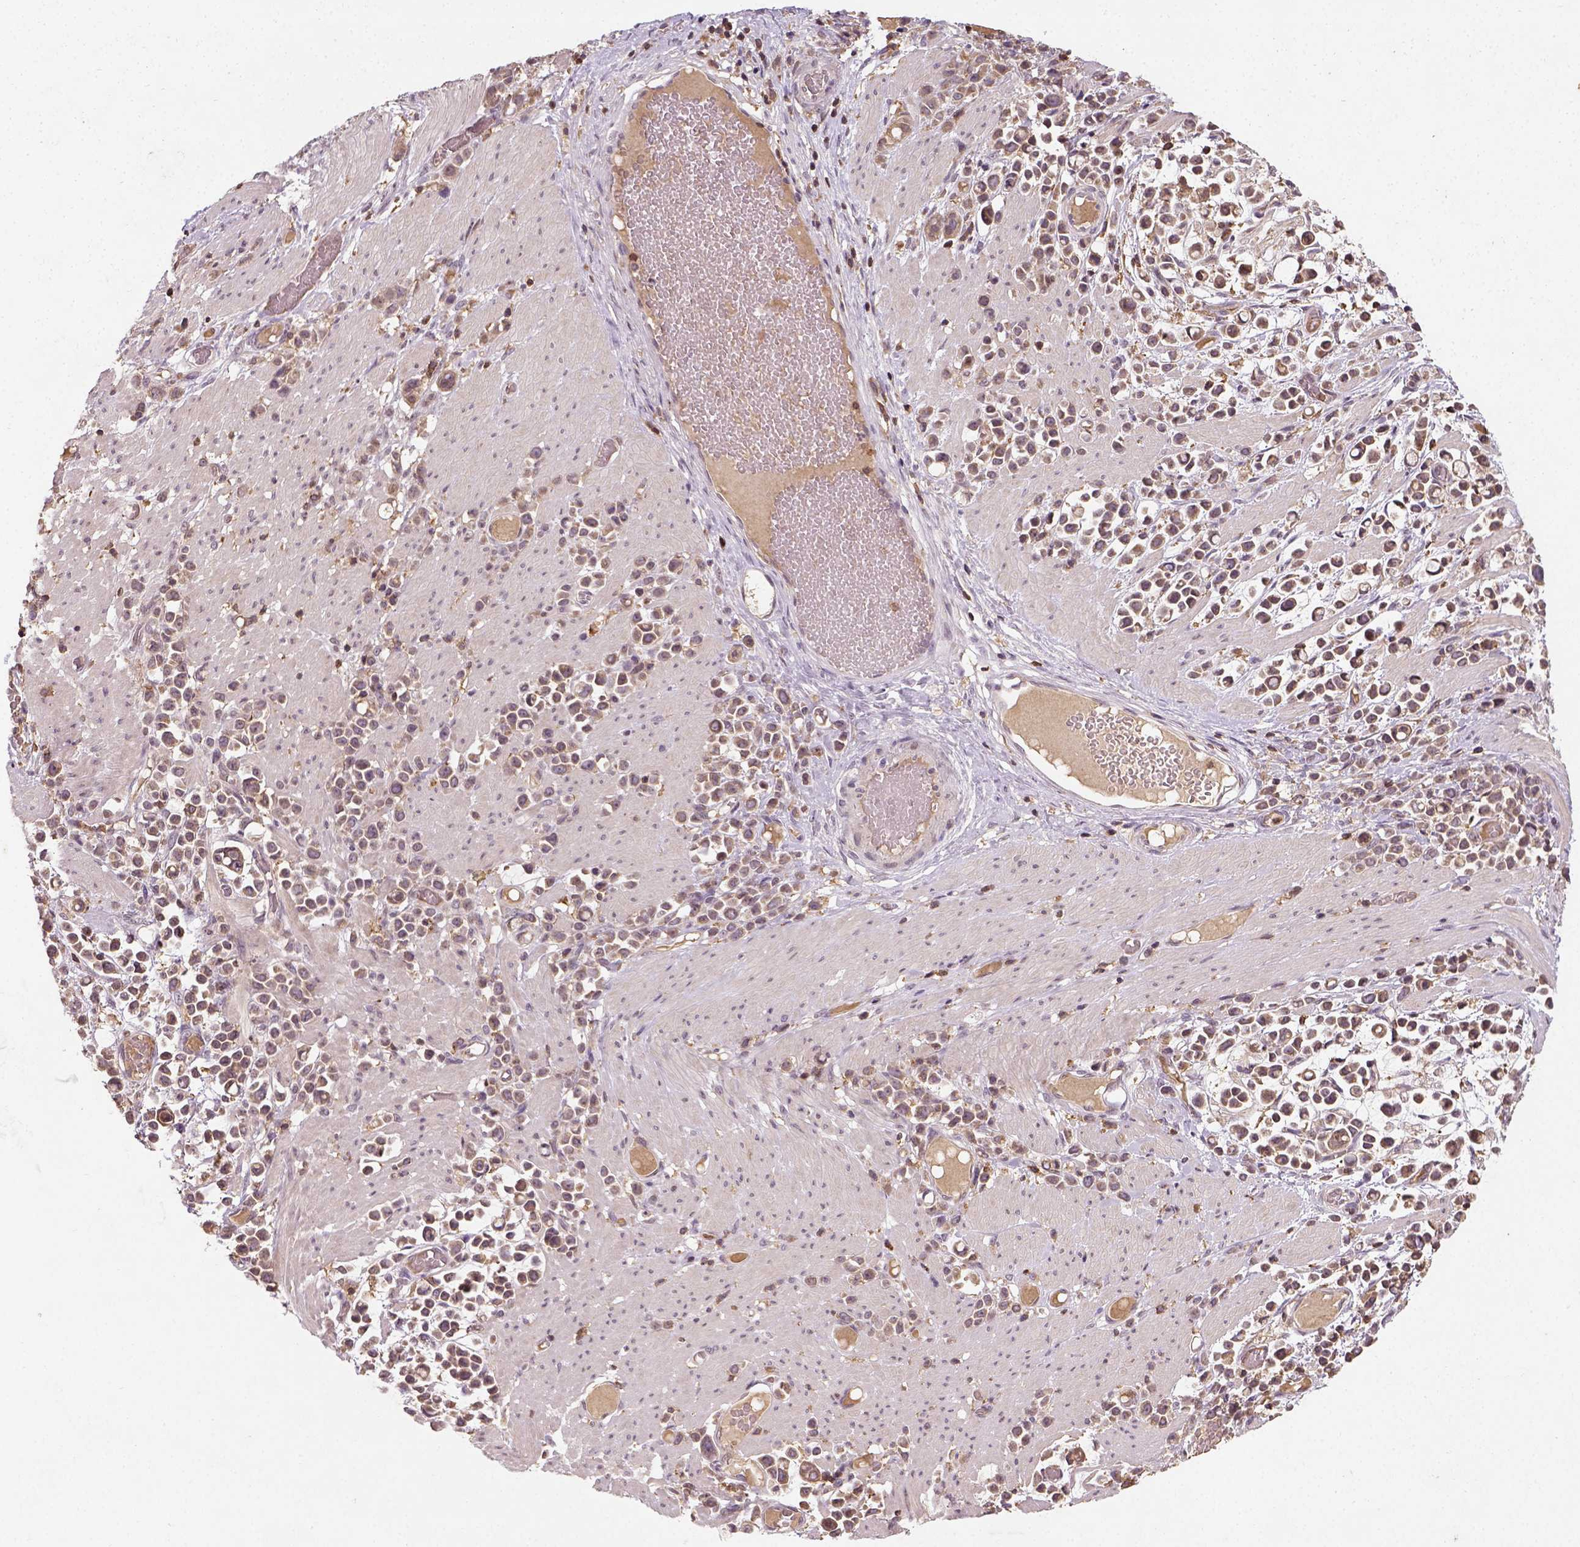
{"staining": {"intensity": "weak", "quantity": ">75%", "location": "cytoplasmic/membranous"}, "tissue": "stomach cancer", "cell_type": "Tumor cells", "image_type": "cancer", "snomed": [{"axis": "morphology", "description": "Adenocarcinoma, NOS"}, {"axis": "topography", "description": "Stomach"}], "caption": "Immunohistochemical staining of stomach cancer demonstrates low levels of weak cytoplasmic/membranous positivity in approximately >75% of tumor cells.", "gene": "CAMKK1", "patient": {"sex": "male", "age": 82}}